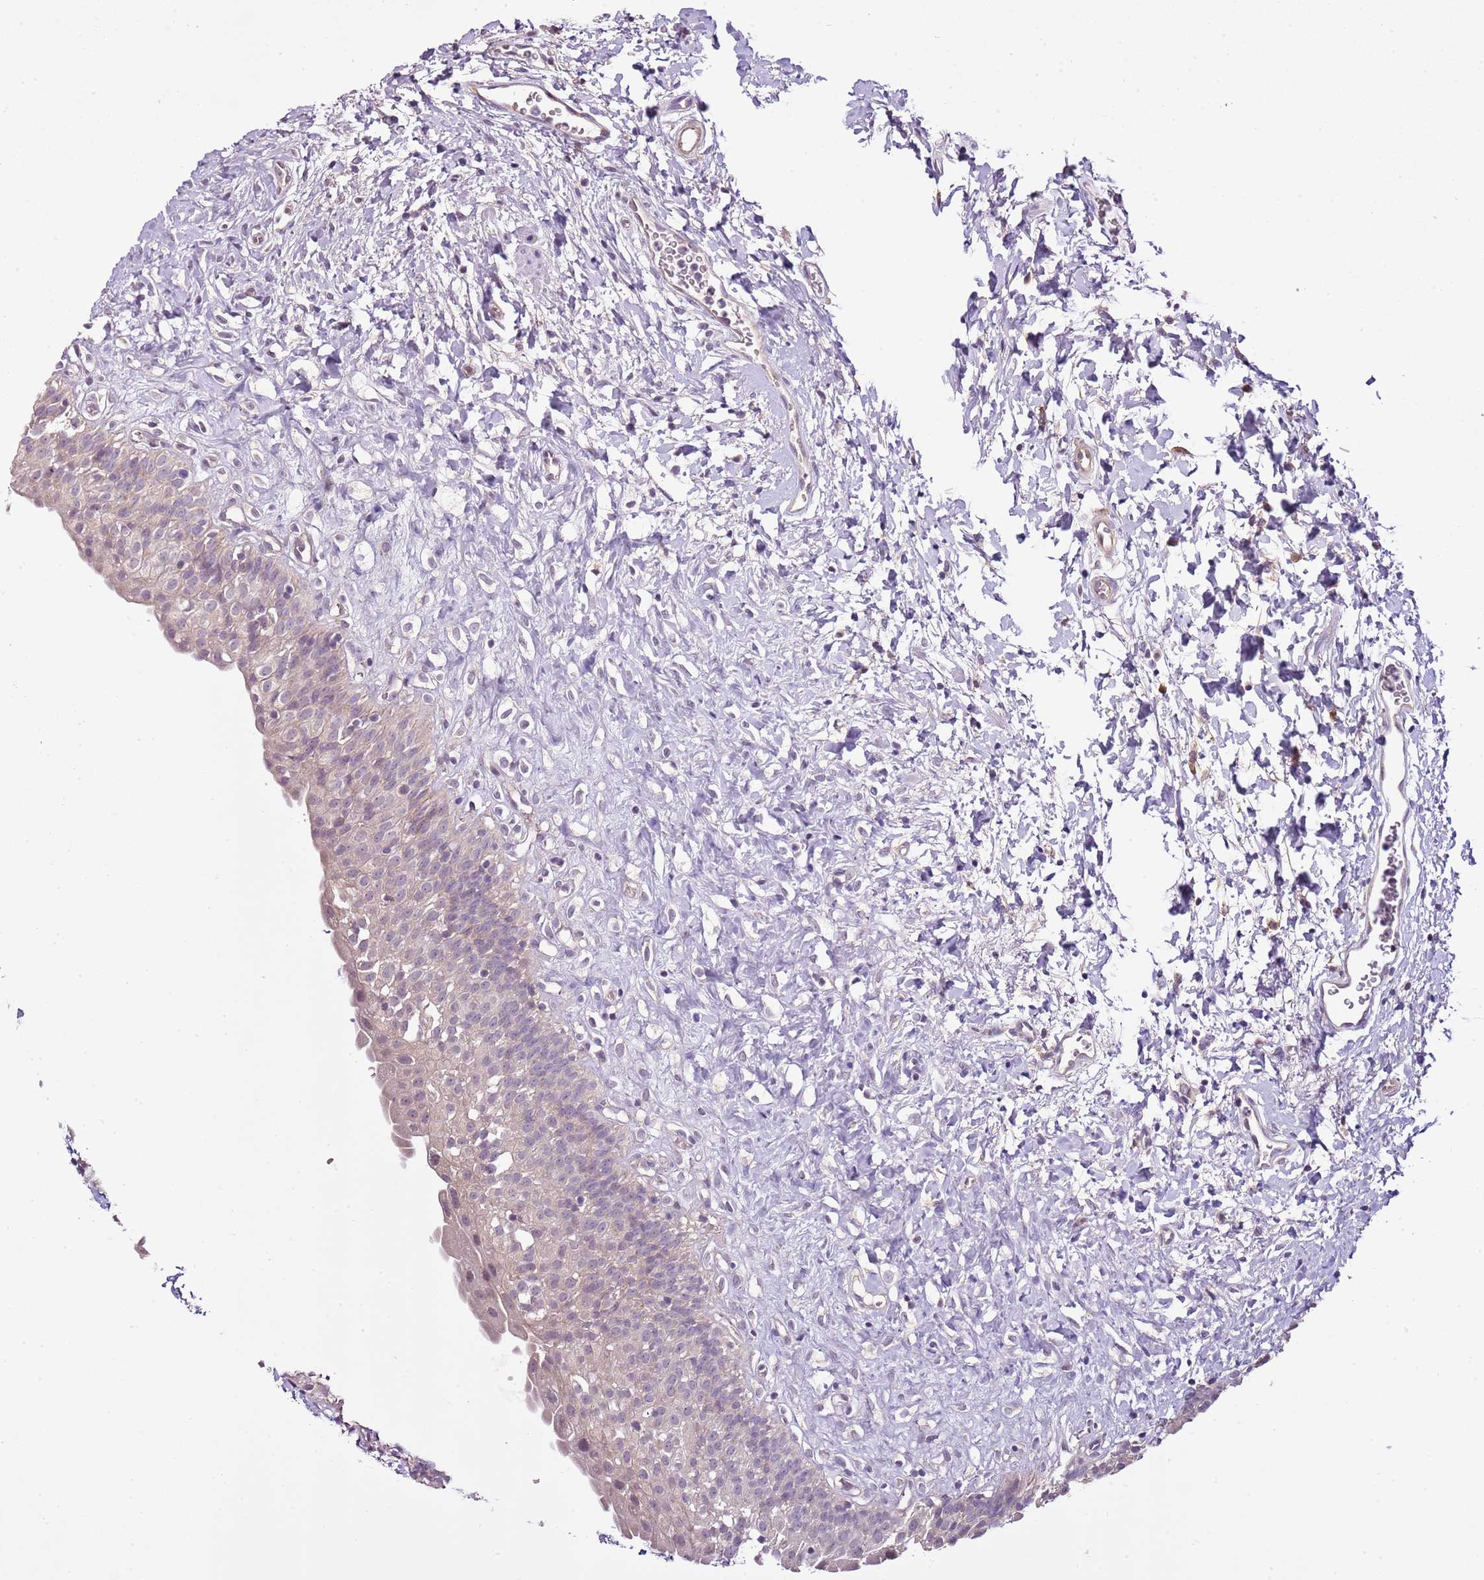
{"staining": {"intensity": "negative", "quantity": "none", "location": "none"}, "tissue": "urinary bladder", "cell_type": "Urothelial cells", "image_type": "normal", "snomed": [{"axis": "morphology", "description": "Normal tissue, NOS"}, {"axis": "topography", "description": "Urinary bladder"}], "caption": "Histopathology image shows no significant protein staining in urothelial cells of benign urinary bladder.", "gene": "CMKLR1", "patient": {"sex": "male", "age": 51}}